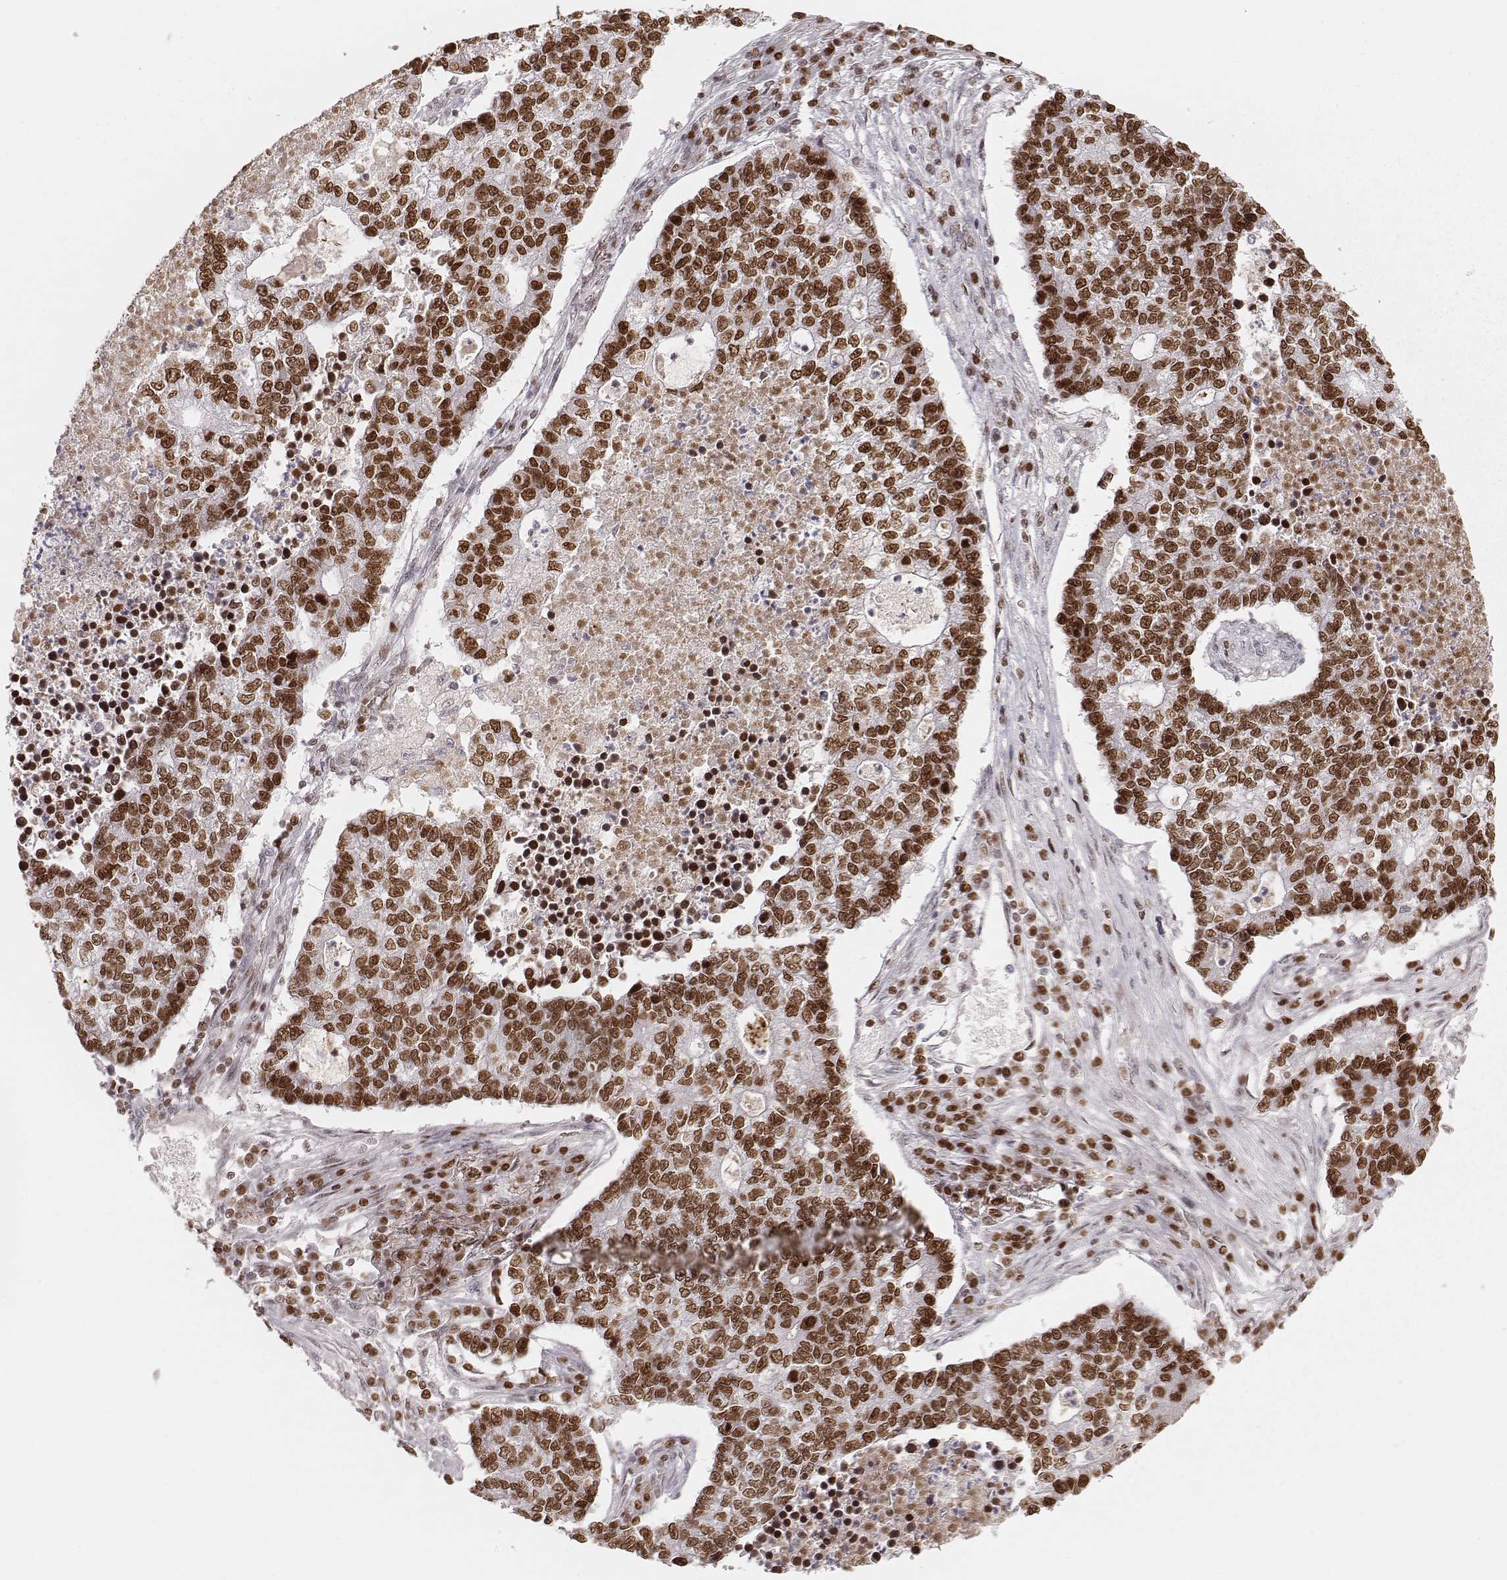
{"staining": {"intensity": "moderate", "quantity": ">75%", "location": "nuclear"}, "tissue": "lung cancer", "cell_type": "Tumor cells", "image_type": "cancer", "snomed": [{"axis": "morphology", "description": "Adenocarcinoma, NOS"}, {"axis": "topography", "description": "Lung"}], "caption": "DAB (3,3'-diaminobenzidine) immunohistochemical staining of lung cancer (adenocarcinoma) reveals moderate nuclear protein expression in about >75% of tumor cells.", "gene": "PARP1", "patient": {"sex": "male", "age": 57}}